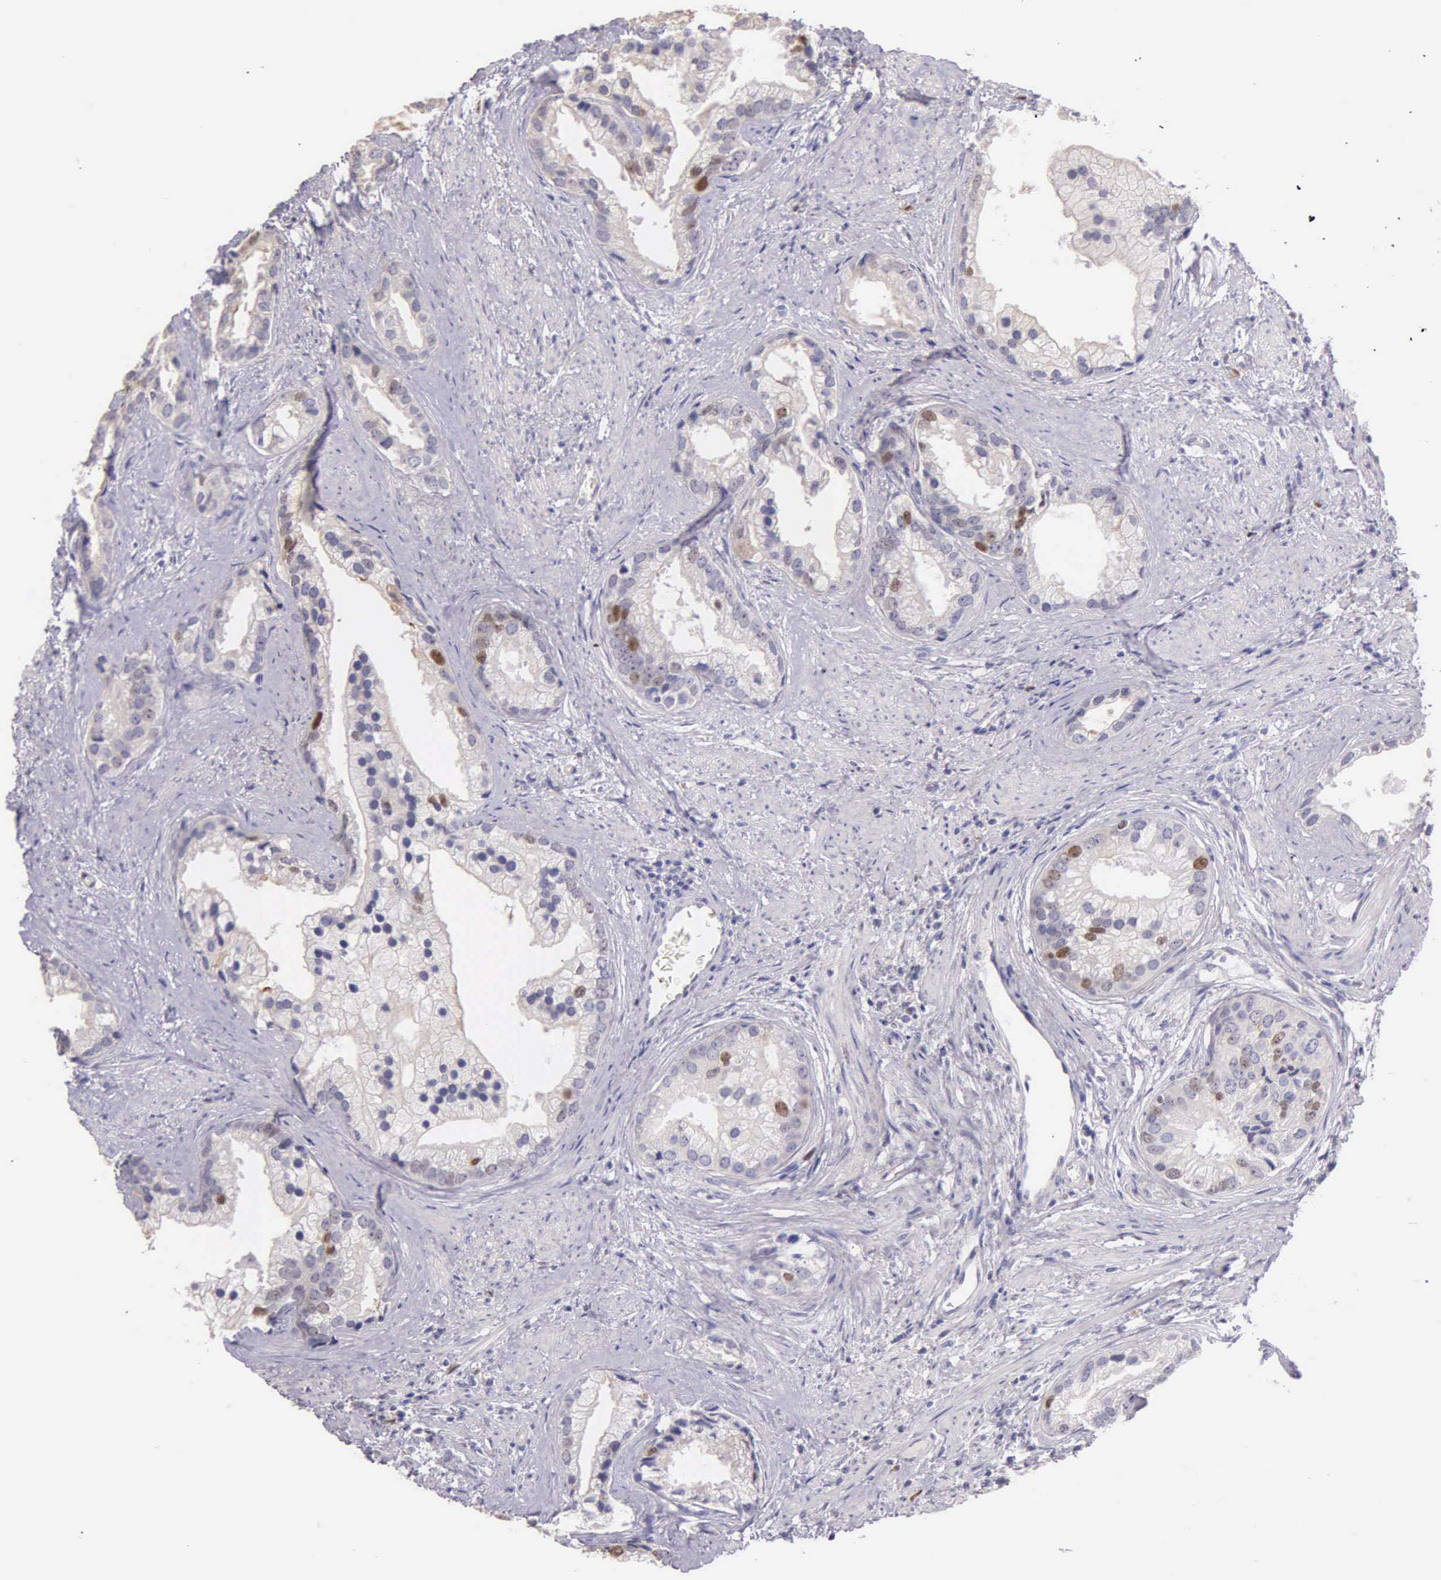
{"staining": {"intensity": "moderate", "quantity": "<25%", "location": "nuclear"}, "tissue": "prostate cancer", "cell_type": "Tumor cells", "image_type": "cancer", "snomed": [{"axis": "morphology", "description": "Adenocarcinoma, Medium grade"}, {"axis": "topography", "description": "Prostate"}], "caption": "Immunohistochemistry (IHC) (DAB) staining of human prostate cancer (adenocarcinoma (medium-grade)) demonstrates moderate nuclear protein expression in about <25% of tumor cells.", "gene": "MCM5", "patient": {"sex": "male", "age": 65}}